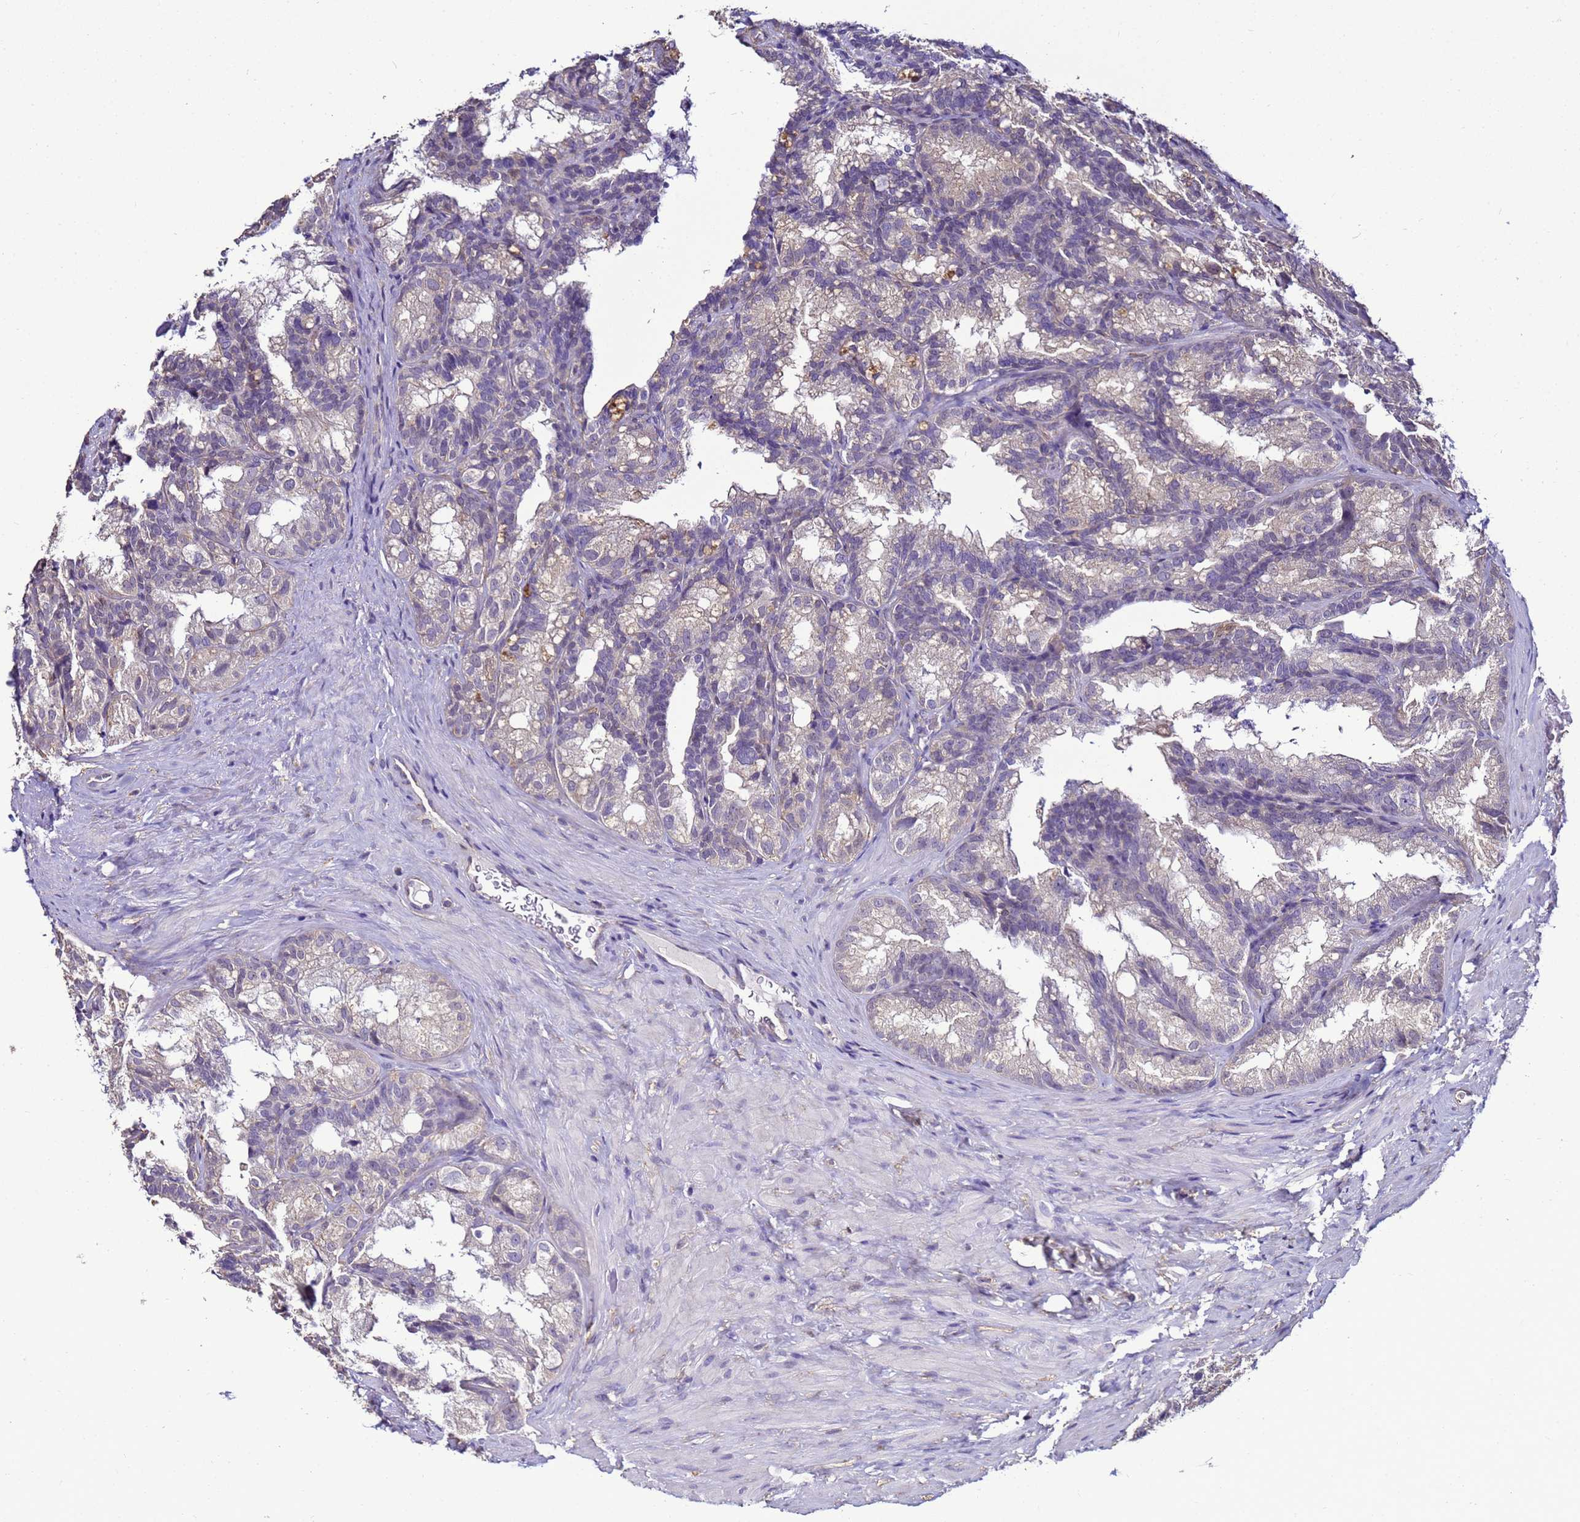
{"staining": {"intensity": "negative", "quantity": "none", "location": "none"}, "tissue": "seminal vesicle", "cell_type": "Glandular cells", "image_type": "normal", "snomed": [{"axis": "morphology", "description": "Normal tissue, NOS"}, {"axis": "topography", "description": "Seminal veicle"}], "caption": "Protein analysis of benign seminal vesicle reveals no significant expression in glandular cells.", "gene": "ENOPH1", "patient": {"sex": "male", "age": 60}}